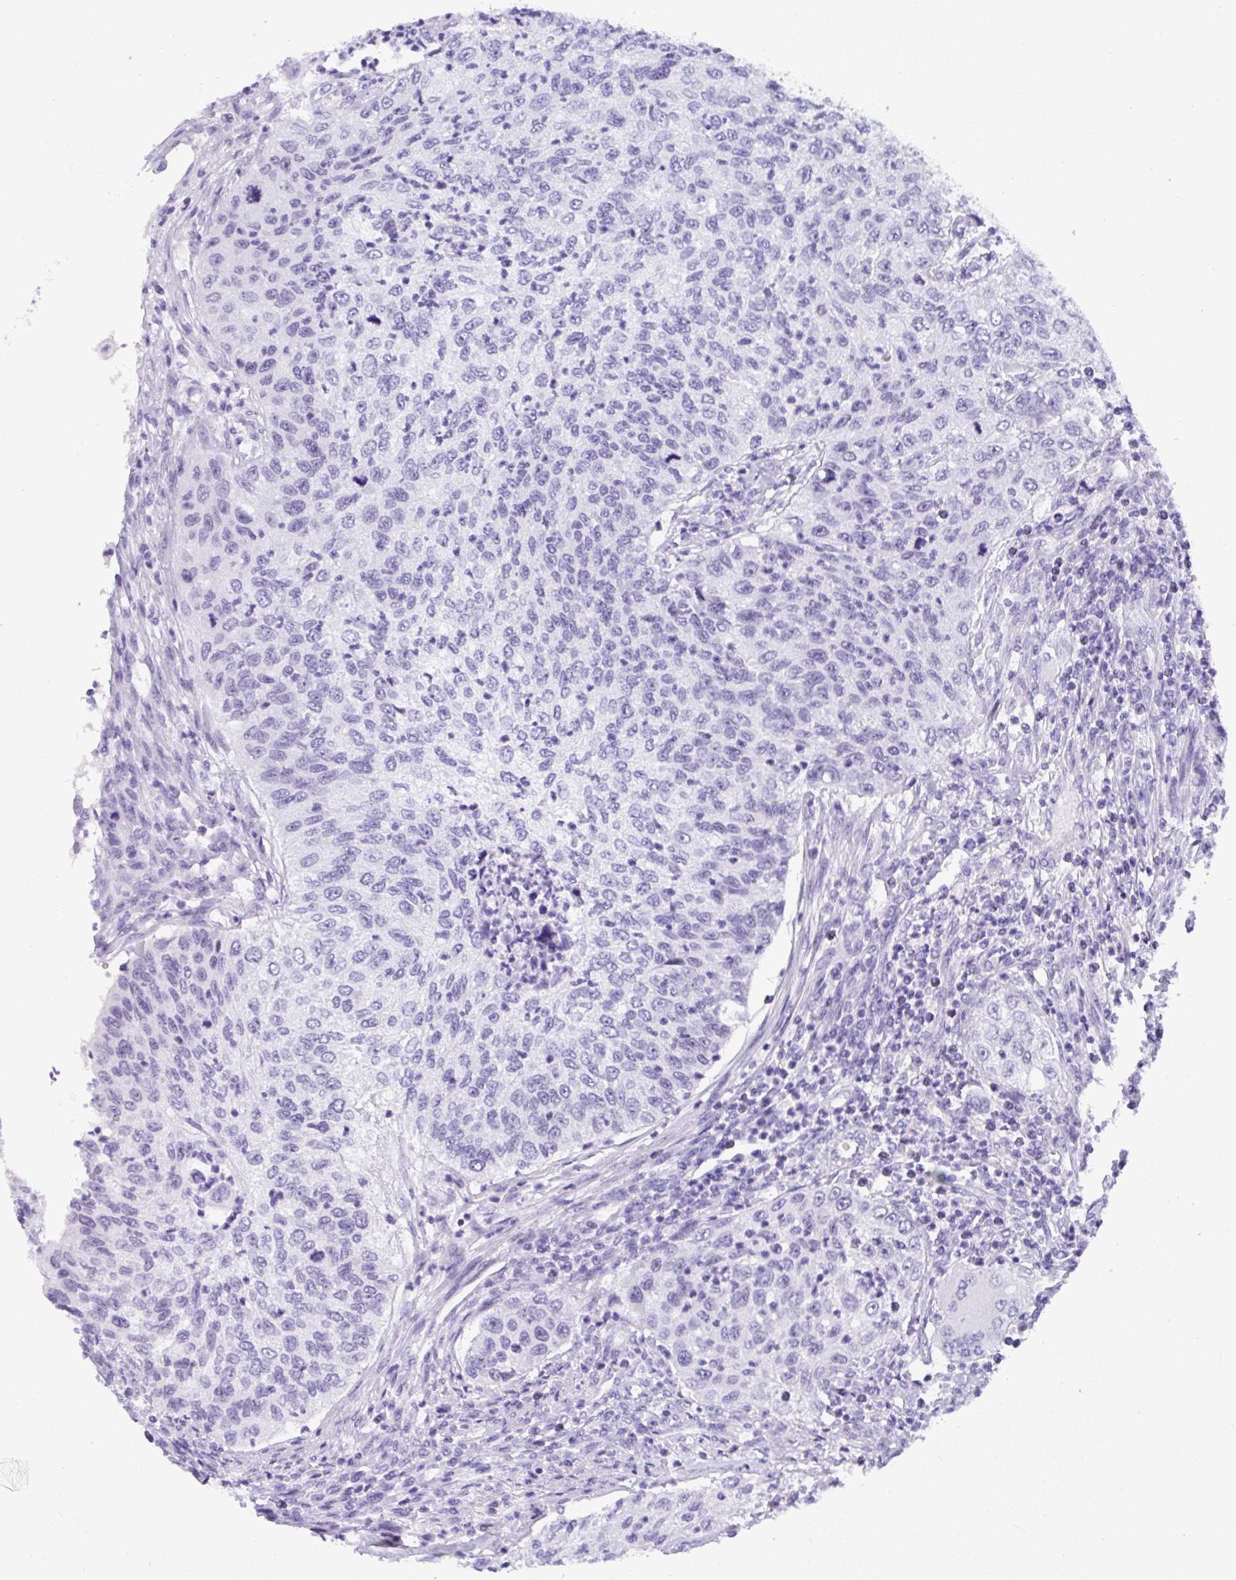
{"staining": {"intensity": "negative", "quantity": "none", "location": "none"}, "tissue": "urothelial cancer", "cell_type": "Tumor cells", "image_type": "cancer", "snomed": [{"axis": "morphology", "description": "Urothelial carcinoma, High grade"}, {"axis": "topography", "description": "Urinary bladder"}], "caption": "Immunohistochemistry (IHC) image of human urothelial carcinoma (high-grade) stained for a protein (brown), which reveals no positivity in tumor cells.", "gene": "YBX2", "patient": {"sex": "female", "age": 60}}